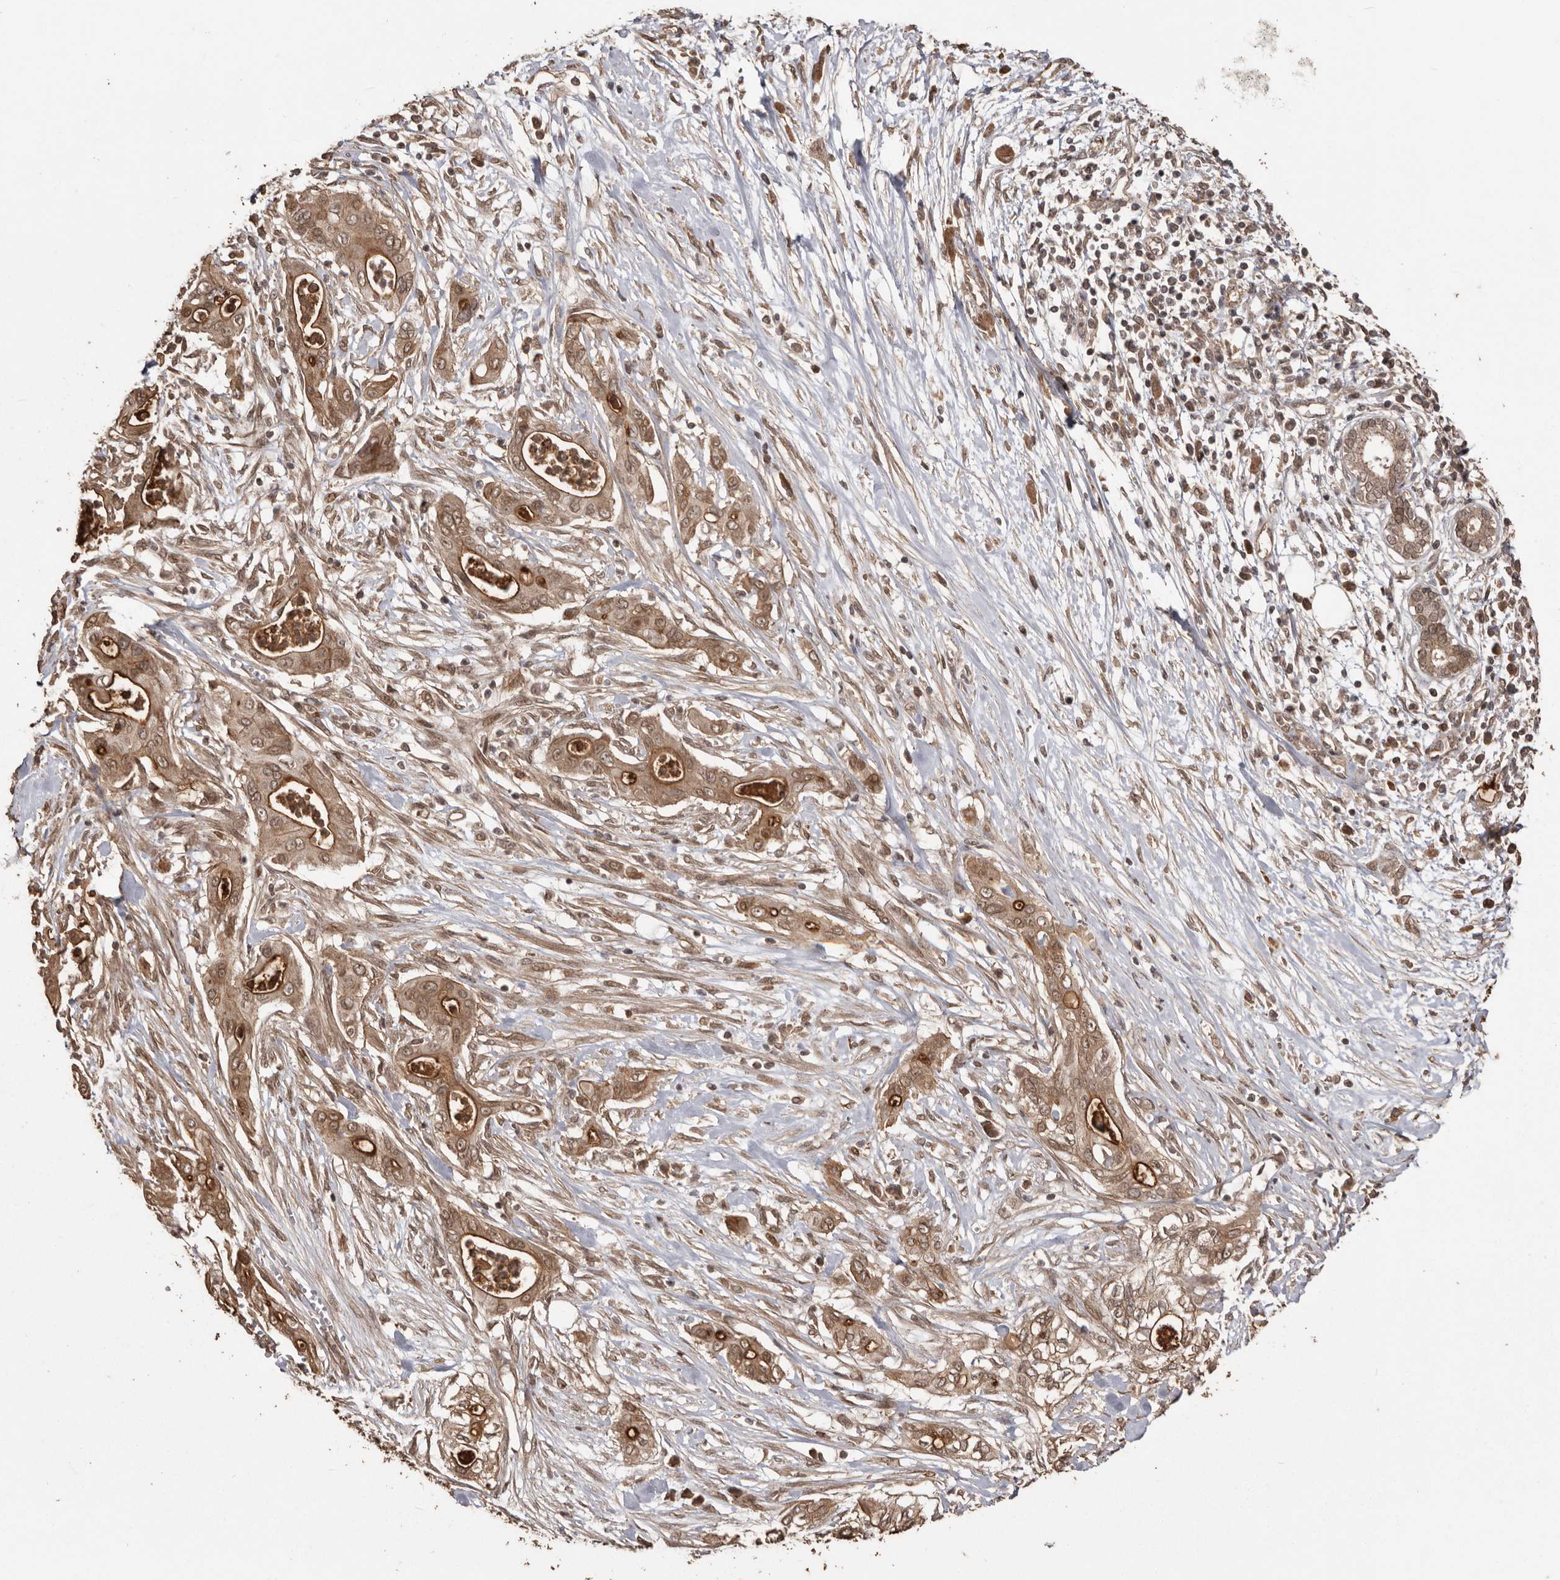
{"staining": {"intensity": "moderate", "quantity": ">75%", "location": "cytoplasmic/membranous"}, "tissue": "pancreatic cancer", "cell_type": "Tumor cells", "image_type": "cancer", "snomed": [{"axis": "morphology", "description": "Adenocarcinoma, NOS"}, {"axis": "topography", "description": "Pancreas"}], "caption": "Brown immunohistochemical staining in human pancreatic cancer (adenocarcinoma) displays moderate cytoplasmic/membranous expression in about >75% of tumor cells. (DAB = brown stain, brightfield microscopy at high magnification).", "gene": "NUP43", "patient": {"sex": "male", "age": 58}}